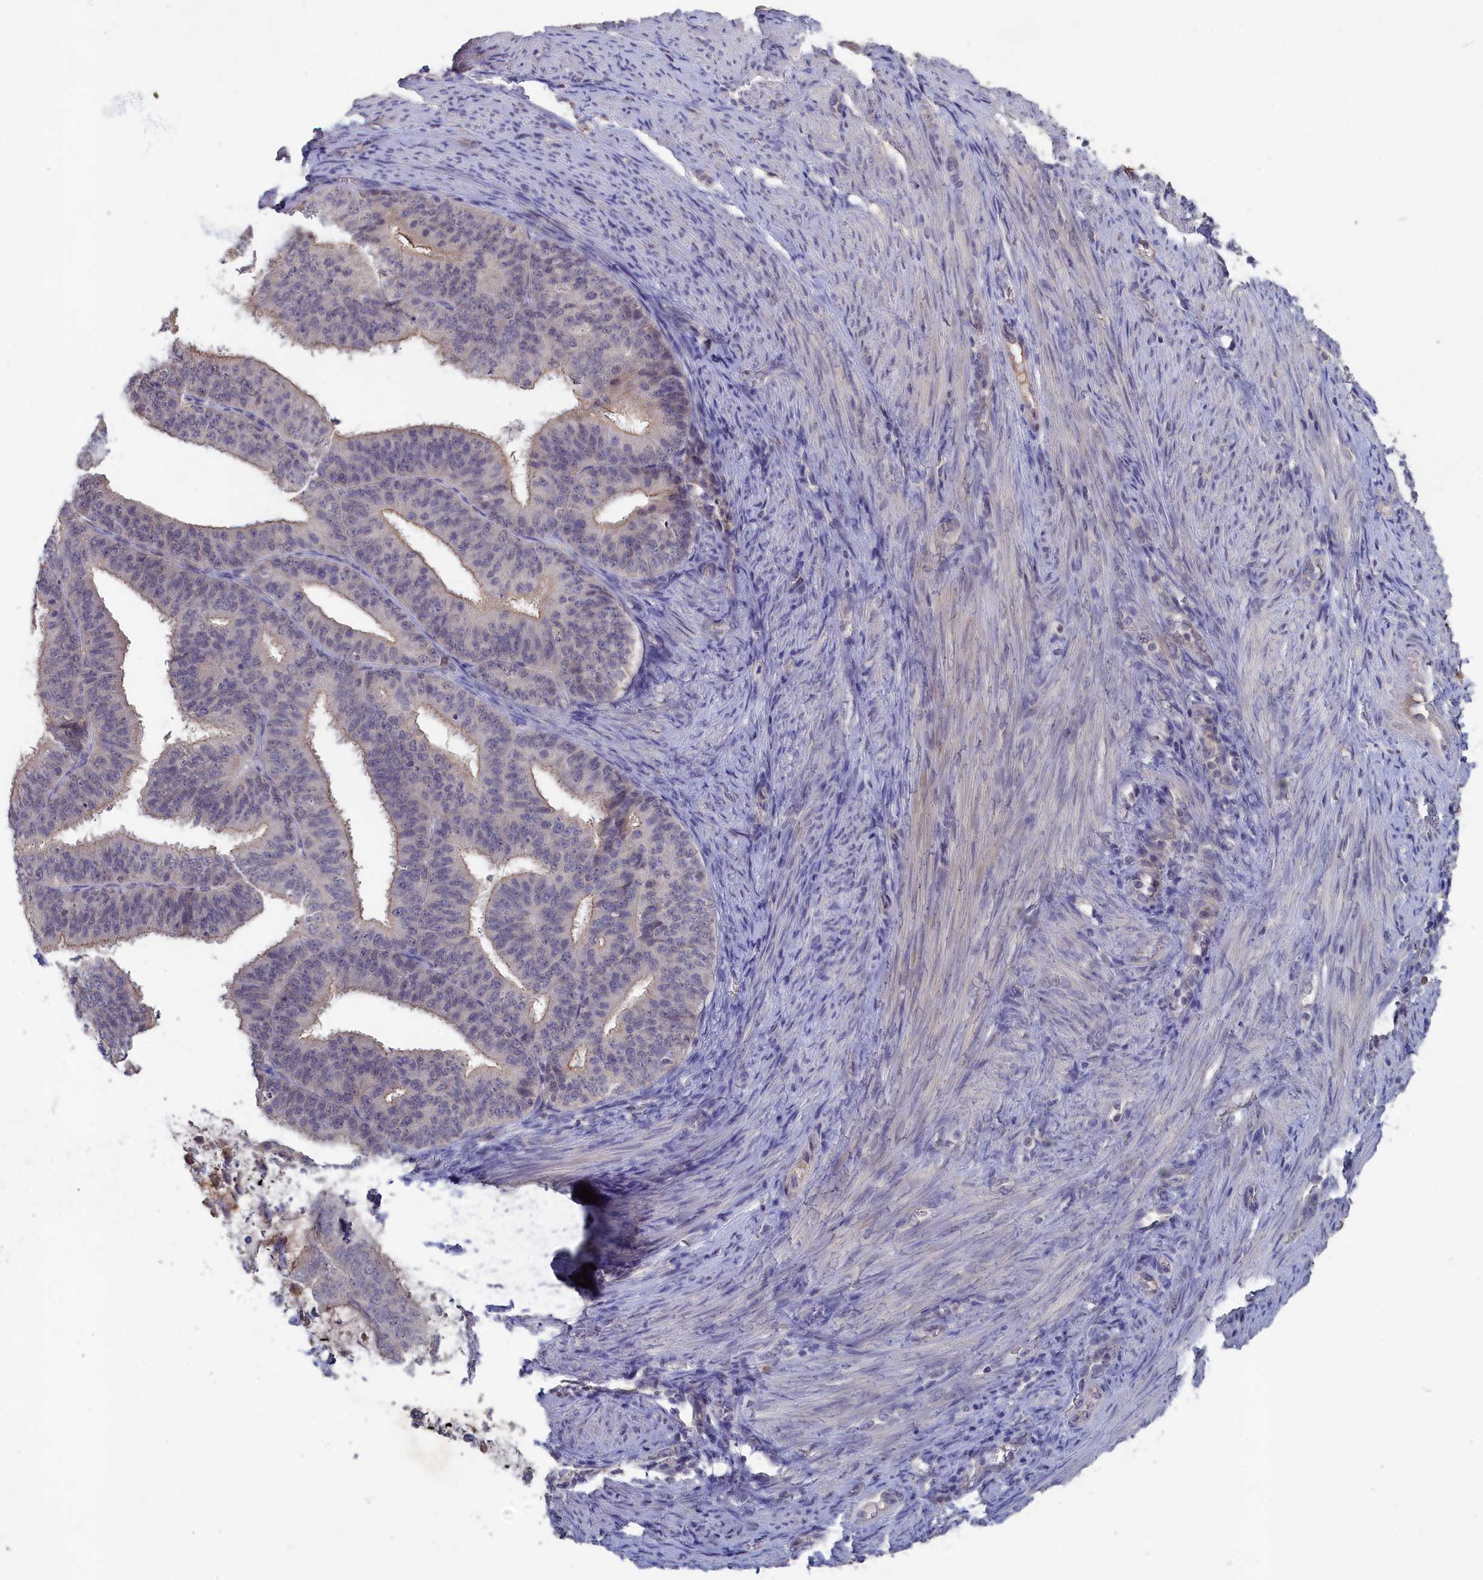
{"staining": {"intensity": "moderate", "quantity": "<25%", "location": "cytoplasmic/membranous"}, "tissue": "endometrial cancer", "cell_type": "Tumor cells", "image_type": "cancer", "snomed": [{"axis": "morphology", "description": "Adenocarcinoma, NOS"}, {"axis": "topography", "description": "Endometrium"}], "caption": "Endometrial cancer (adenocarcinoma) stained with a protein marker shows moderate staining in tumor cells.", "gene": "CELF5", "patient": {"sex": "female", "age": 51}}